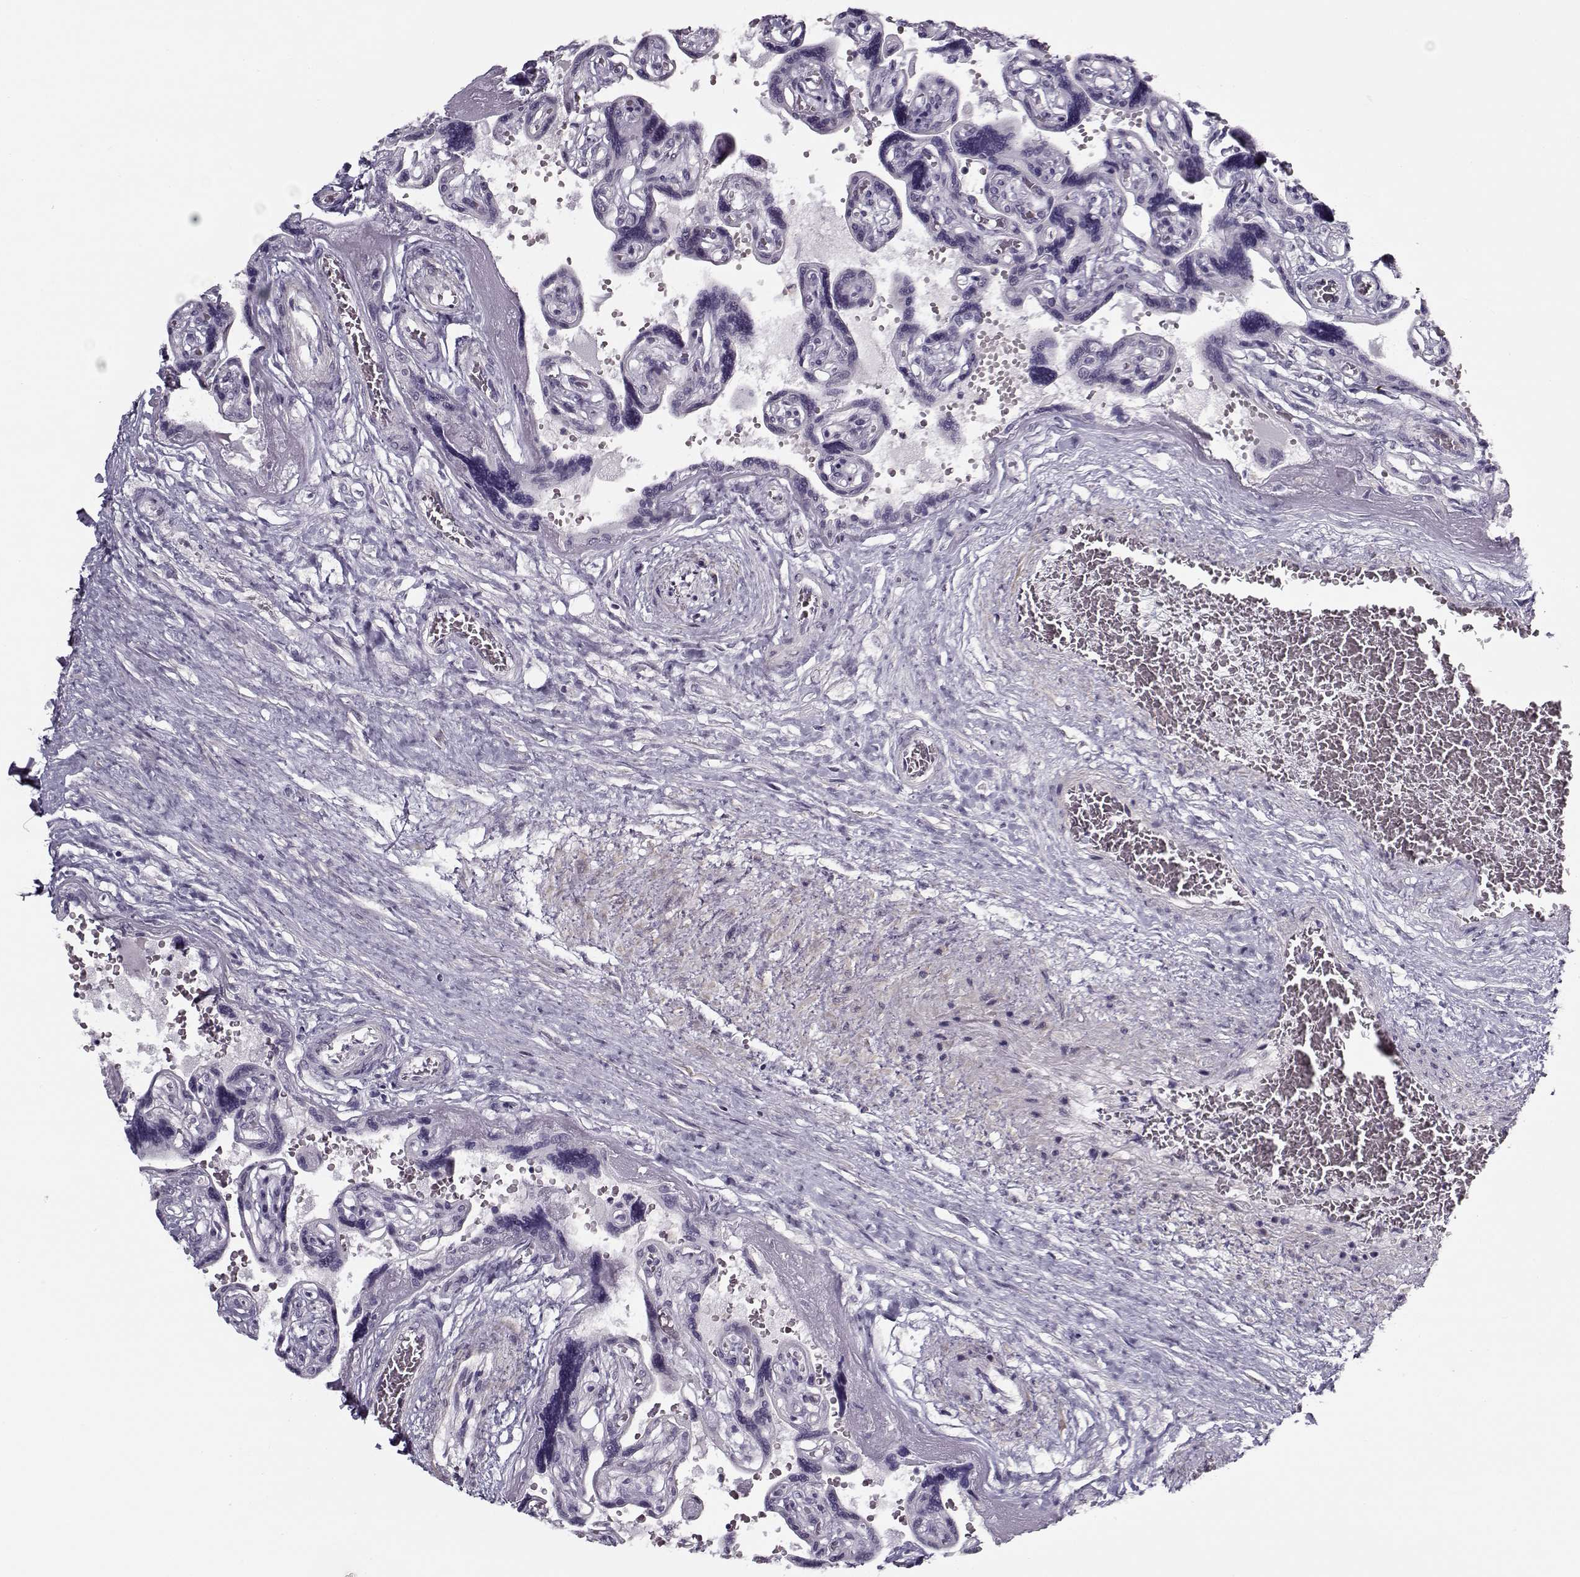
{"staining": {"intensity": "negative", "quantity": "none", "location": "none"}, "tissue": "placenta", "cell_type": "Decidual cells", "image_type": "normal", "snomed": [{"axis": "morphology", "description": "Normal tissue, NOS"}, {"axis": "topography", "description": "Placenta"}], "caption": "High power microscopy photomicrograph of an immunohistochemistry (IHC) histopathology image of normal placenta, revealing no significant expression in decidual cells. (Immunohistochemistry (ihc), brightfield microscopy, high magnification).", "gene": "CIBAR1", "patient": {"sex": "female", "age": 32}}